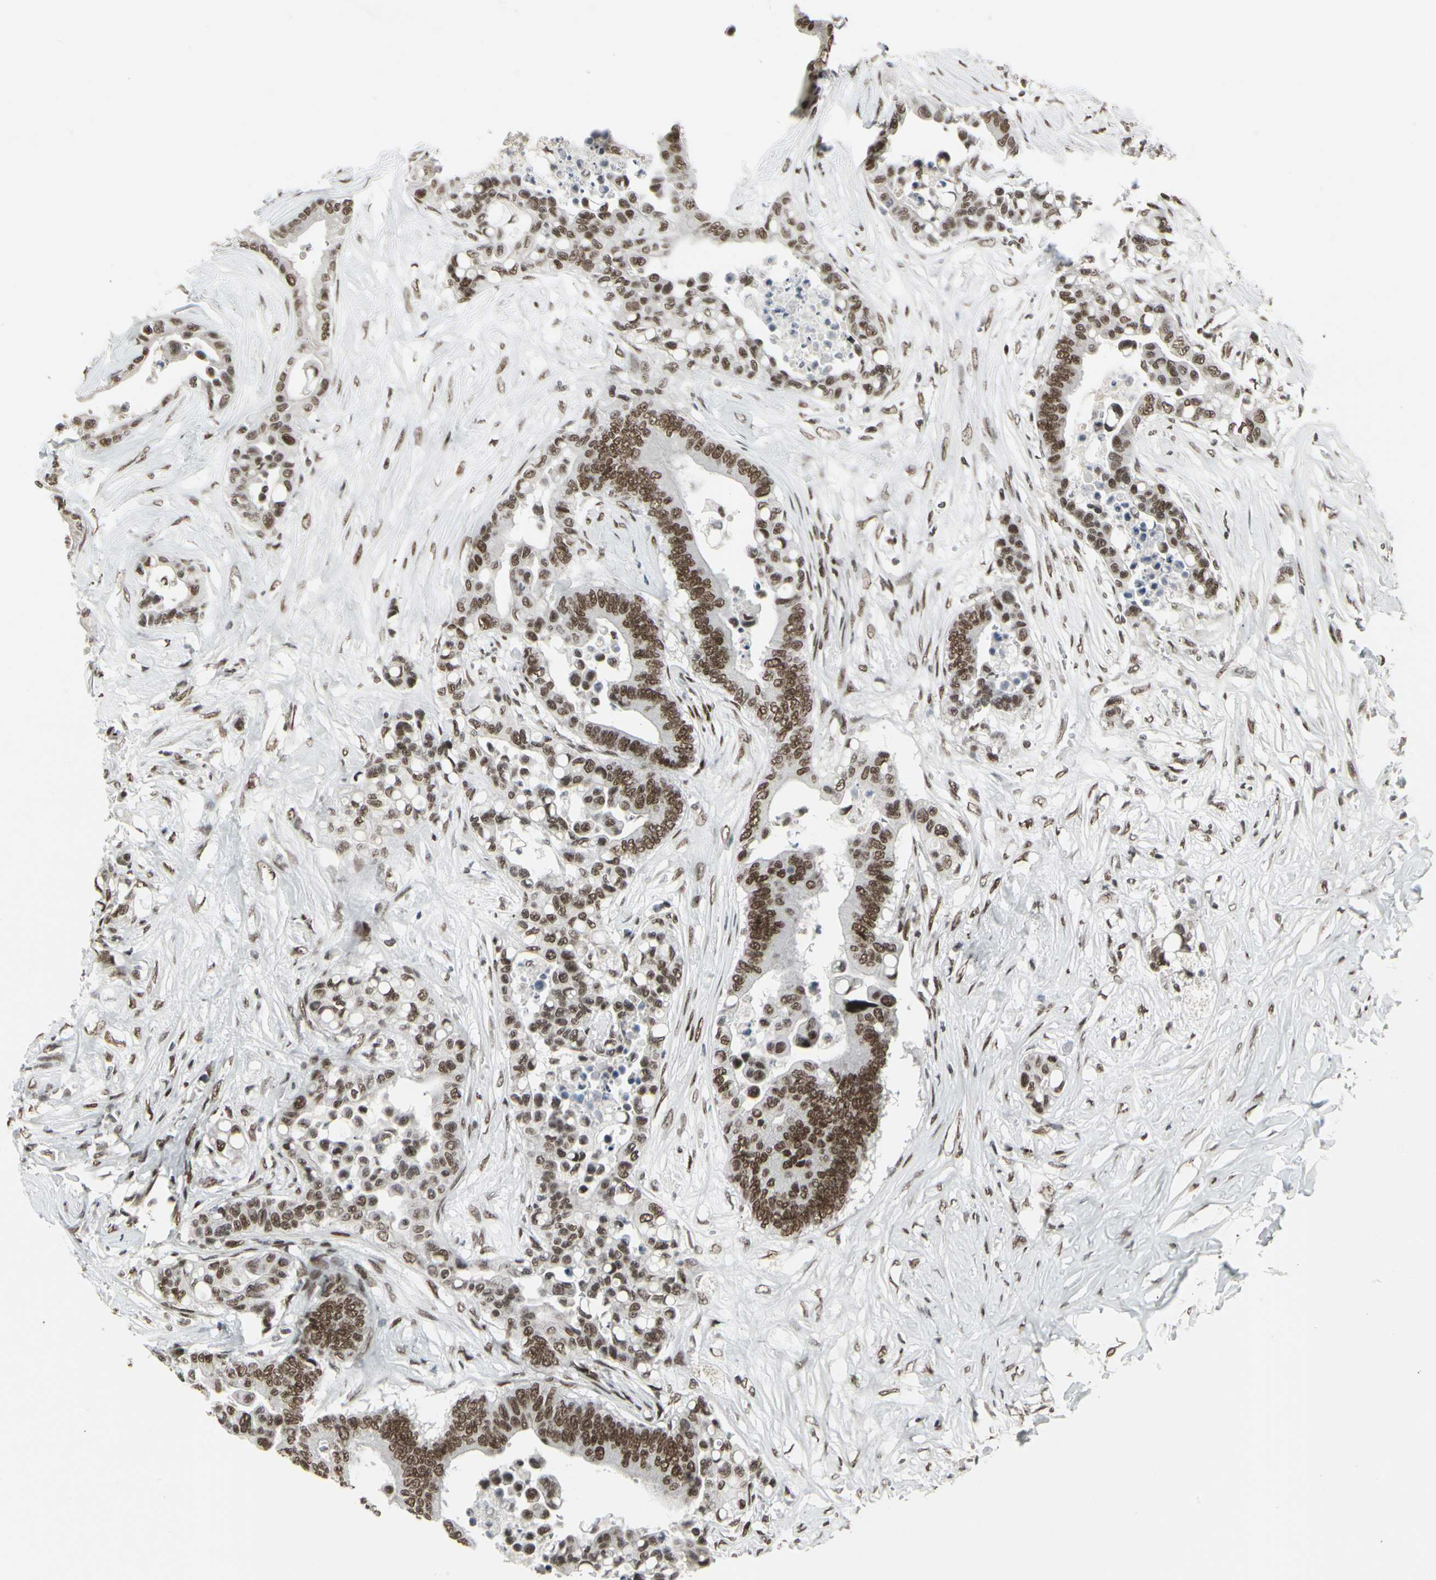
{"staining": {"intensity": "strong", "quantity": ">75%", "location": "nuclear"}, "tissue": "colorectal cancer", "cell_type": "Tumor cells", "image_type": "cancer", "snomed": [{"axis": "morphology", "description": "Normal tissue, NOS"}, {"axis": "morphology", "description": "Adenocarcinoma, NOS"}, {"axis": "topography", "description": "Colon"}], "caption": "Immunohistochemical staining of human colorectal cancer (adenocarcinoma) displays high levels of strong nuclear protein staining in about >75% of tumor cells.", "gene": "HMG20A", "patient": {"sex": "male", "age": 82}}